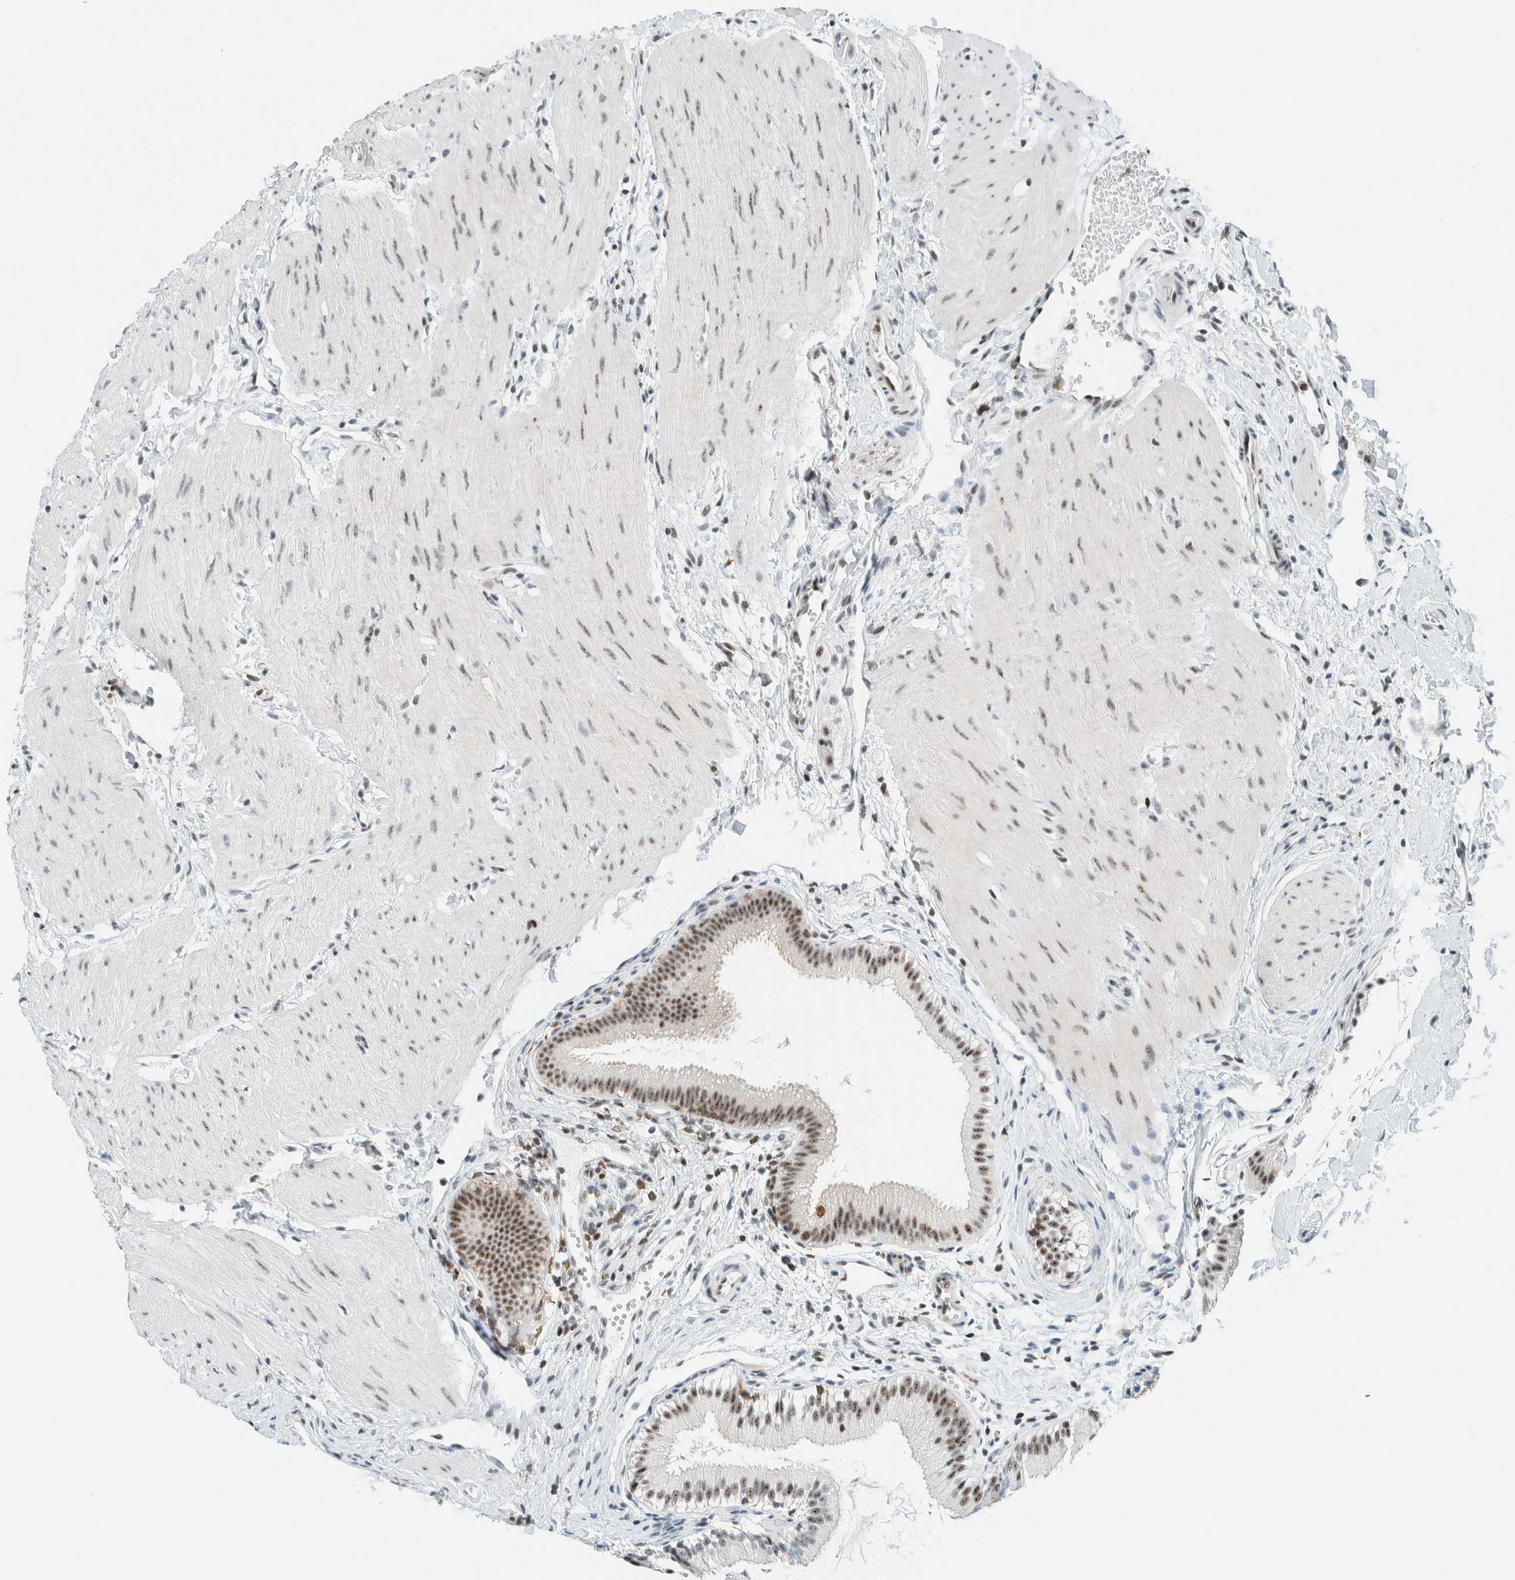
{"staining": {"intensity": "moderate", "quantity": ">75%", "location": "nuclear"}, "tissue": "gallbladder", "cell_type": "Glandular cells", "image_type": "normal", "snomed": [{"axis": "morphology", "description": "Normal tissue, NOS"}, {"axis": "topography", "description": "Gallbladder"}], "caption": "A medium amount of moderate nuclear staining is identified in about >75% of glandular cells in unremarkable gallbladder.", "gene": "CYSRT1", "patient": {"sex": "female", "age": 26}}